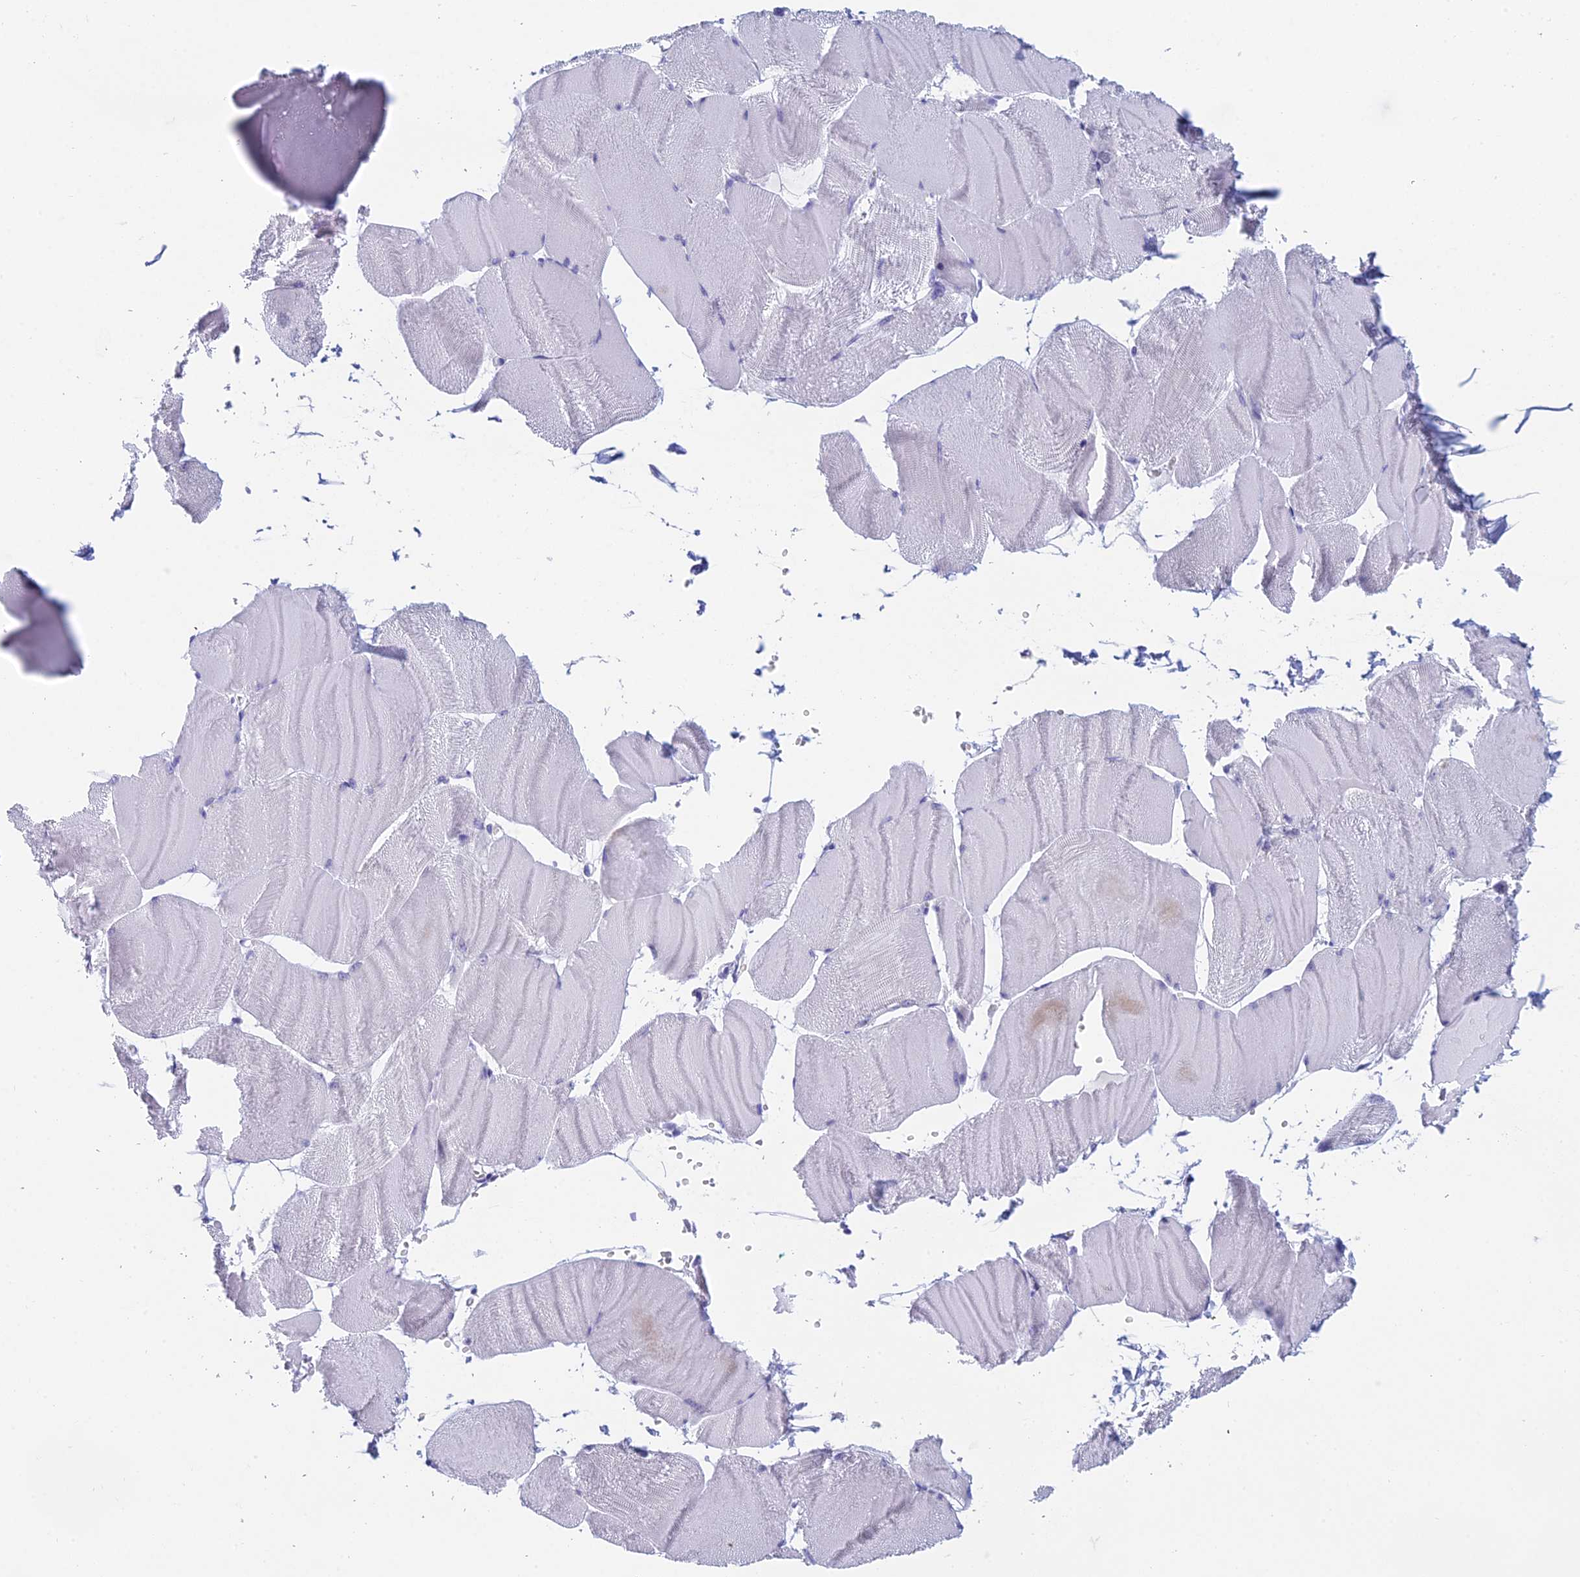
{"staining": {"intensity": "negative", "quantity": "none", "location": "none"}, "tissue": "skeletal muscle", "cell_type": "Myocytes", "image_type": "normal", "snomed": [{"axis": "morphology", "description": "Normal tissue, NOS"}, {"axis": "morphology", "description": "Basal cell carcinoma"}, {"axis": "topography", "description": "Skeletal muscle"}], "caption": "This is a image of immunohistochemistry (IHC) staining of normal skeletal muscle, which shows no expression in myocytes.", "gene": "TMEM161B", "patient": {"sex": "female", "age": 64}}